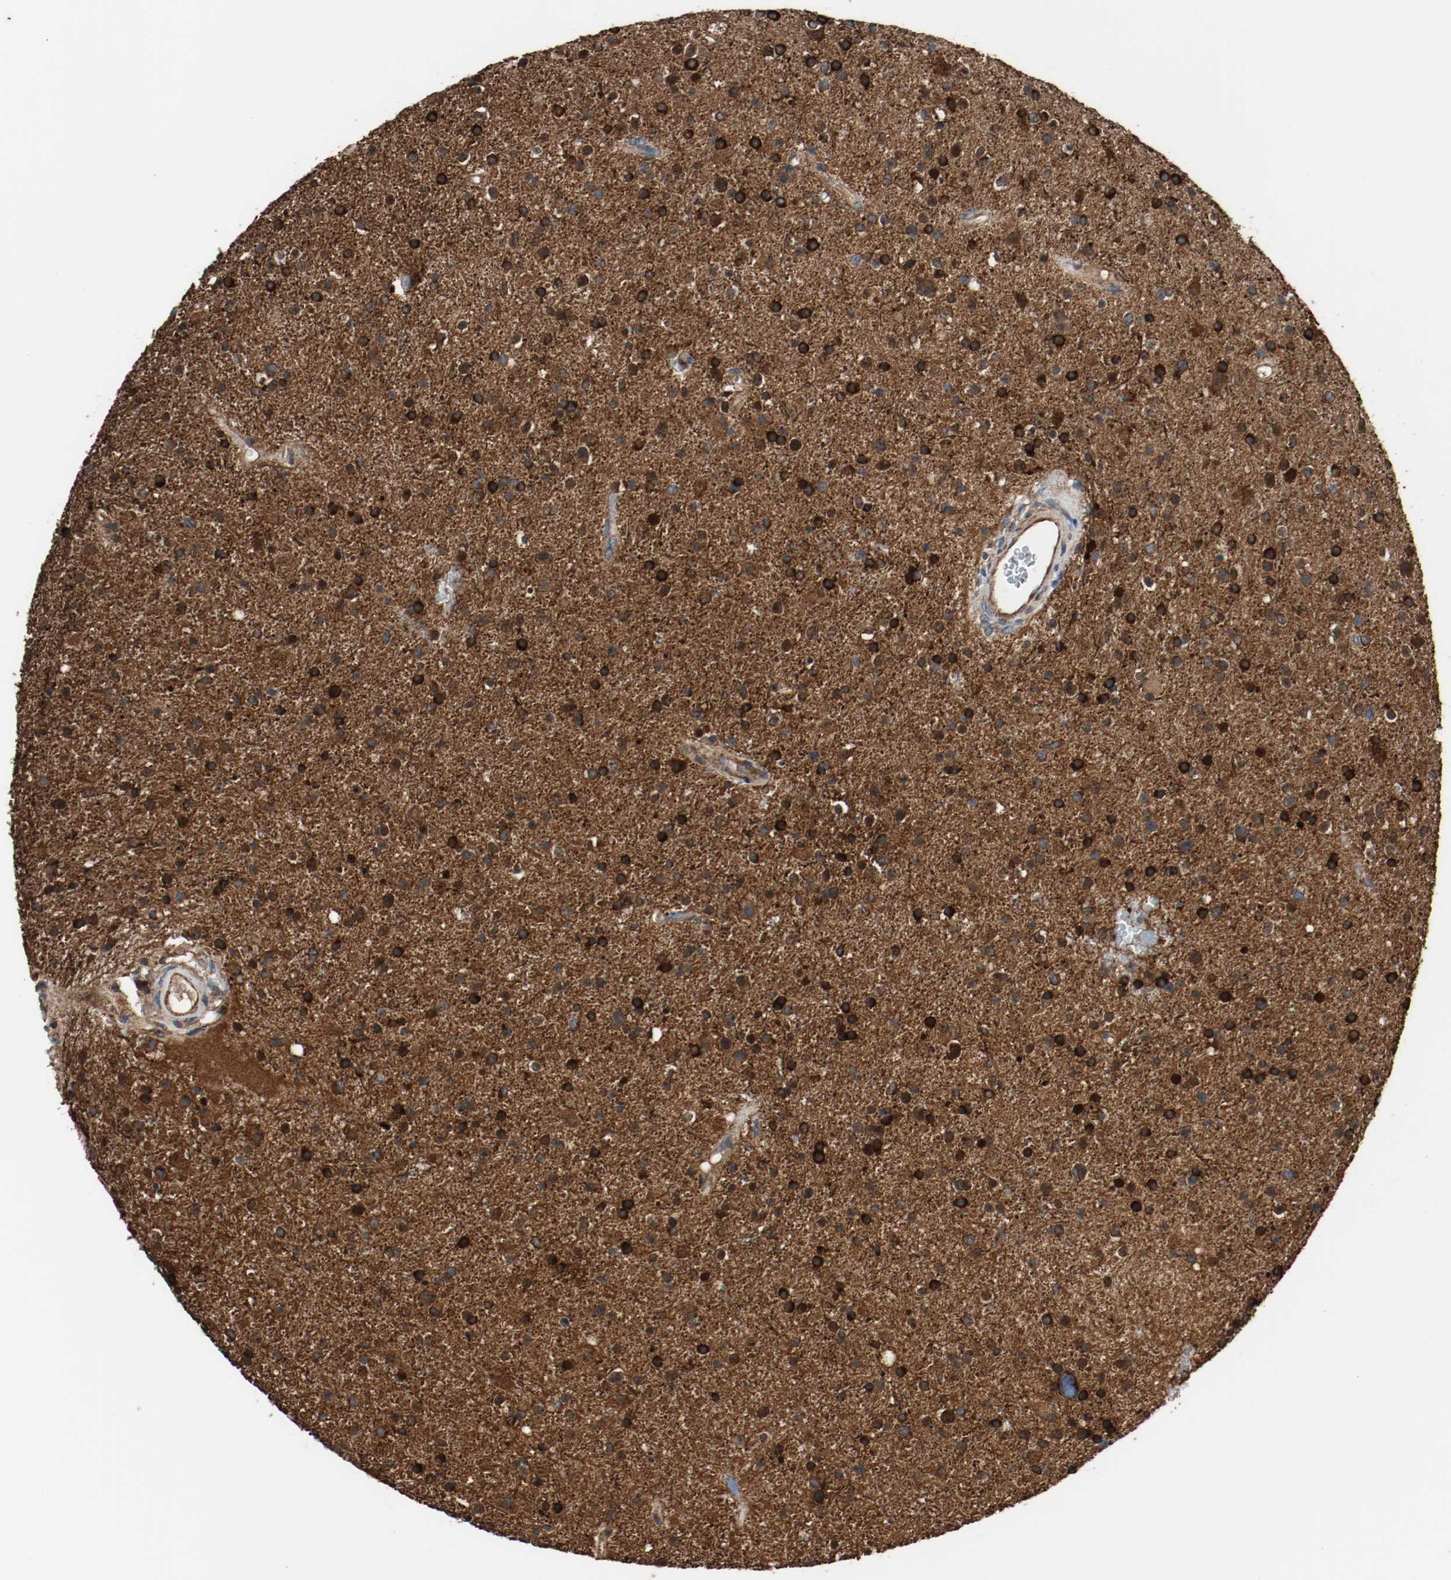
{"staining": {"intensity": "strong", "quantity": ">75%", "location": "cytoplasmic/membranous"}, "tissue": "glioma", "cell_type": "Tumor cells", "image_type": "cancer", "snomed": [{"axis": "morphology", "description": "Glioma, malignant, High grade"}, {"axis": "topography", "description": "Brain"}], "caption": "Immunohistochemistry (DAB) staining of human malignant high-grade glioma reveals strong cytoplasmic/membranous protein expression in approximately >75% of tumor cells.", "gene": "TUBA3D", "patient": {"sex": "male", "age": 33}}